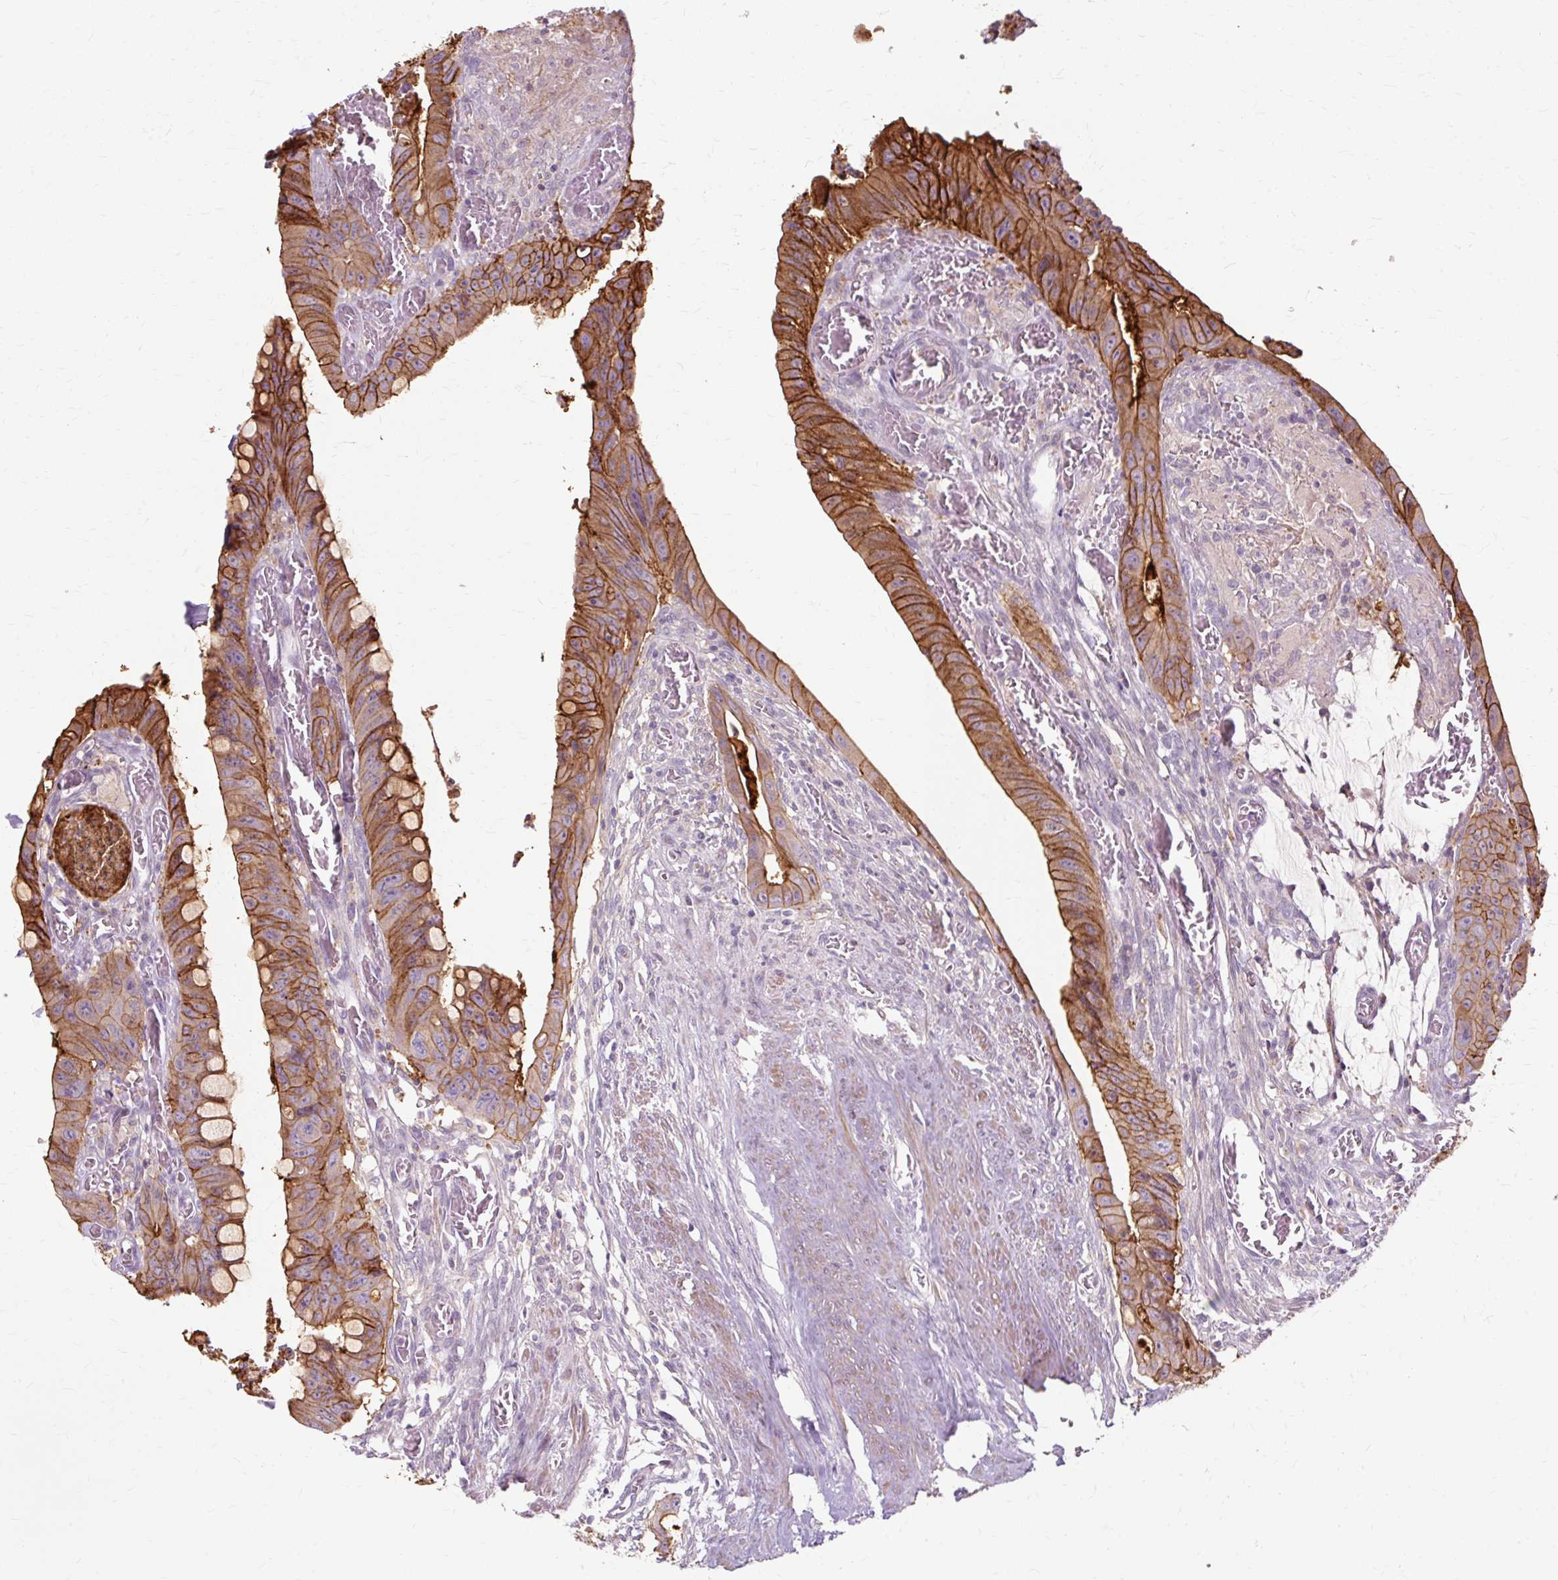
{"staining": {"intensity": "moderate", "quantity": ">75%", "location": "cytoplasmic/membranous"}, "tissue": "colorectal cancer", "cell_type": "Tumor cells", "image_type": "cancer", "snomed": [{"axis": "morphology", "description": "Adenocarcinoma, NOS"}, {"axis": "topography", "description": "Rectum"}], "caption": "A brown stain labels moderate cytoplasmic/membranous positivity of a protein in human colorectal cancer (adenocarcinoma) tumor cells.", "gene": "TSPAN8", "patient": {"sex": "male", "age": 78}}